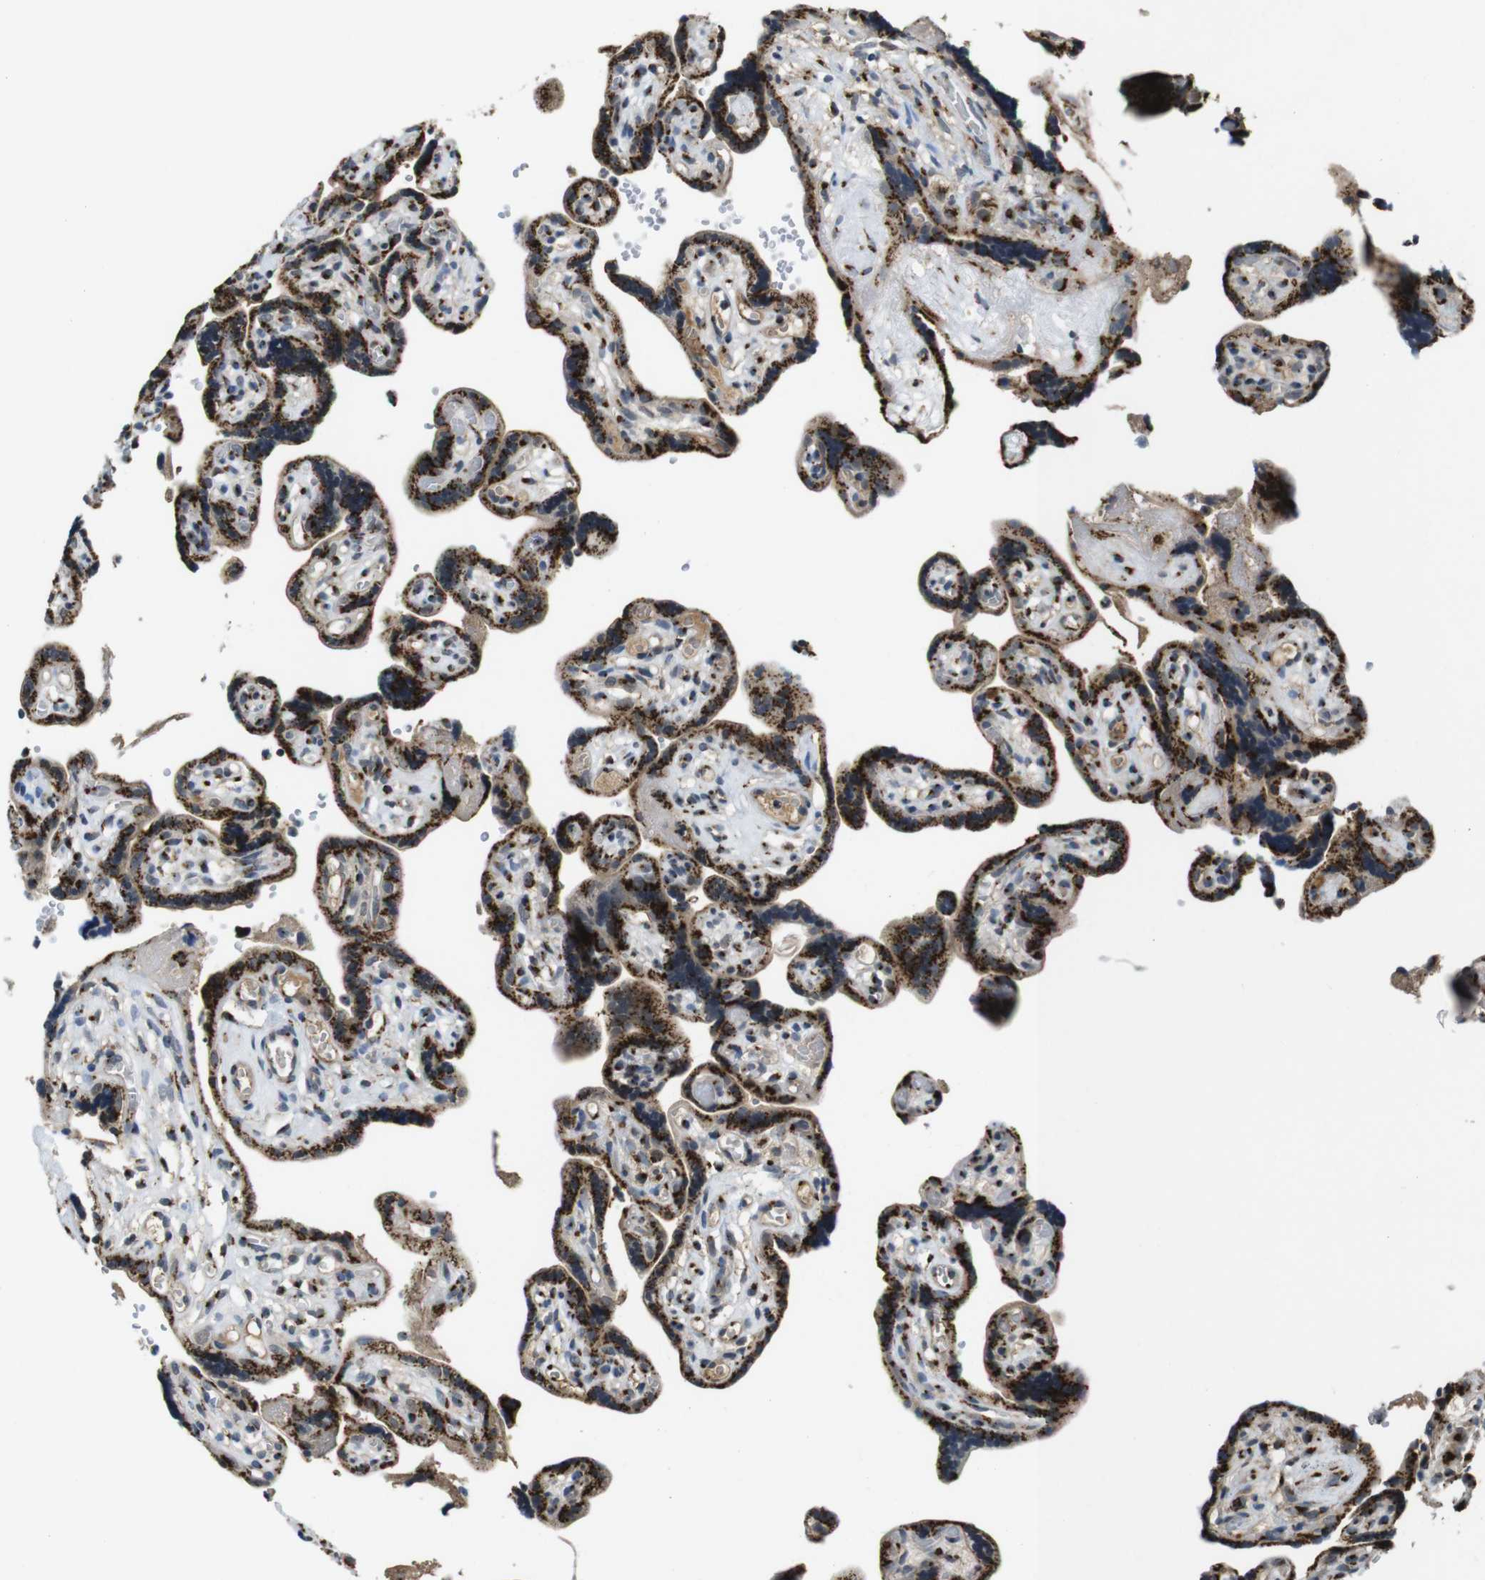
{"staining": {"intensity": "strong", "quantity": ">75%", "location": "cytoplasmic/membranous"}, "tissue": "placenta", "cell_type": "Trophoblastic cells", "image_type": "normal", "snomed": [{"axis": "morphology", "description": "Normal tissue, NOS"}, {"axis": "topography", "description": "Placenta"}], "caption": "The photomicrograph demonstrates a brown stain indicating the presence of a protein in the cytoplasmic/membranous of trophoblastic cells in placenta. The staining was performed using DAB (3,3'-diaminobenzidine), with brown indicating positive protein expression. Nuclei are stained blue with hematoxylin.", "gene": "ZFPL1", "patient": {"sex": "female", "age": 30}}